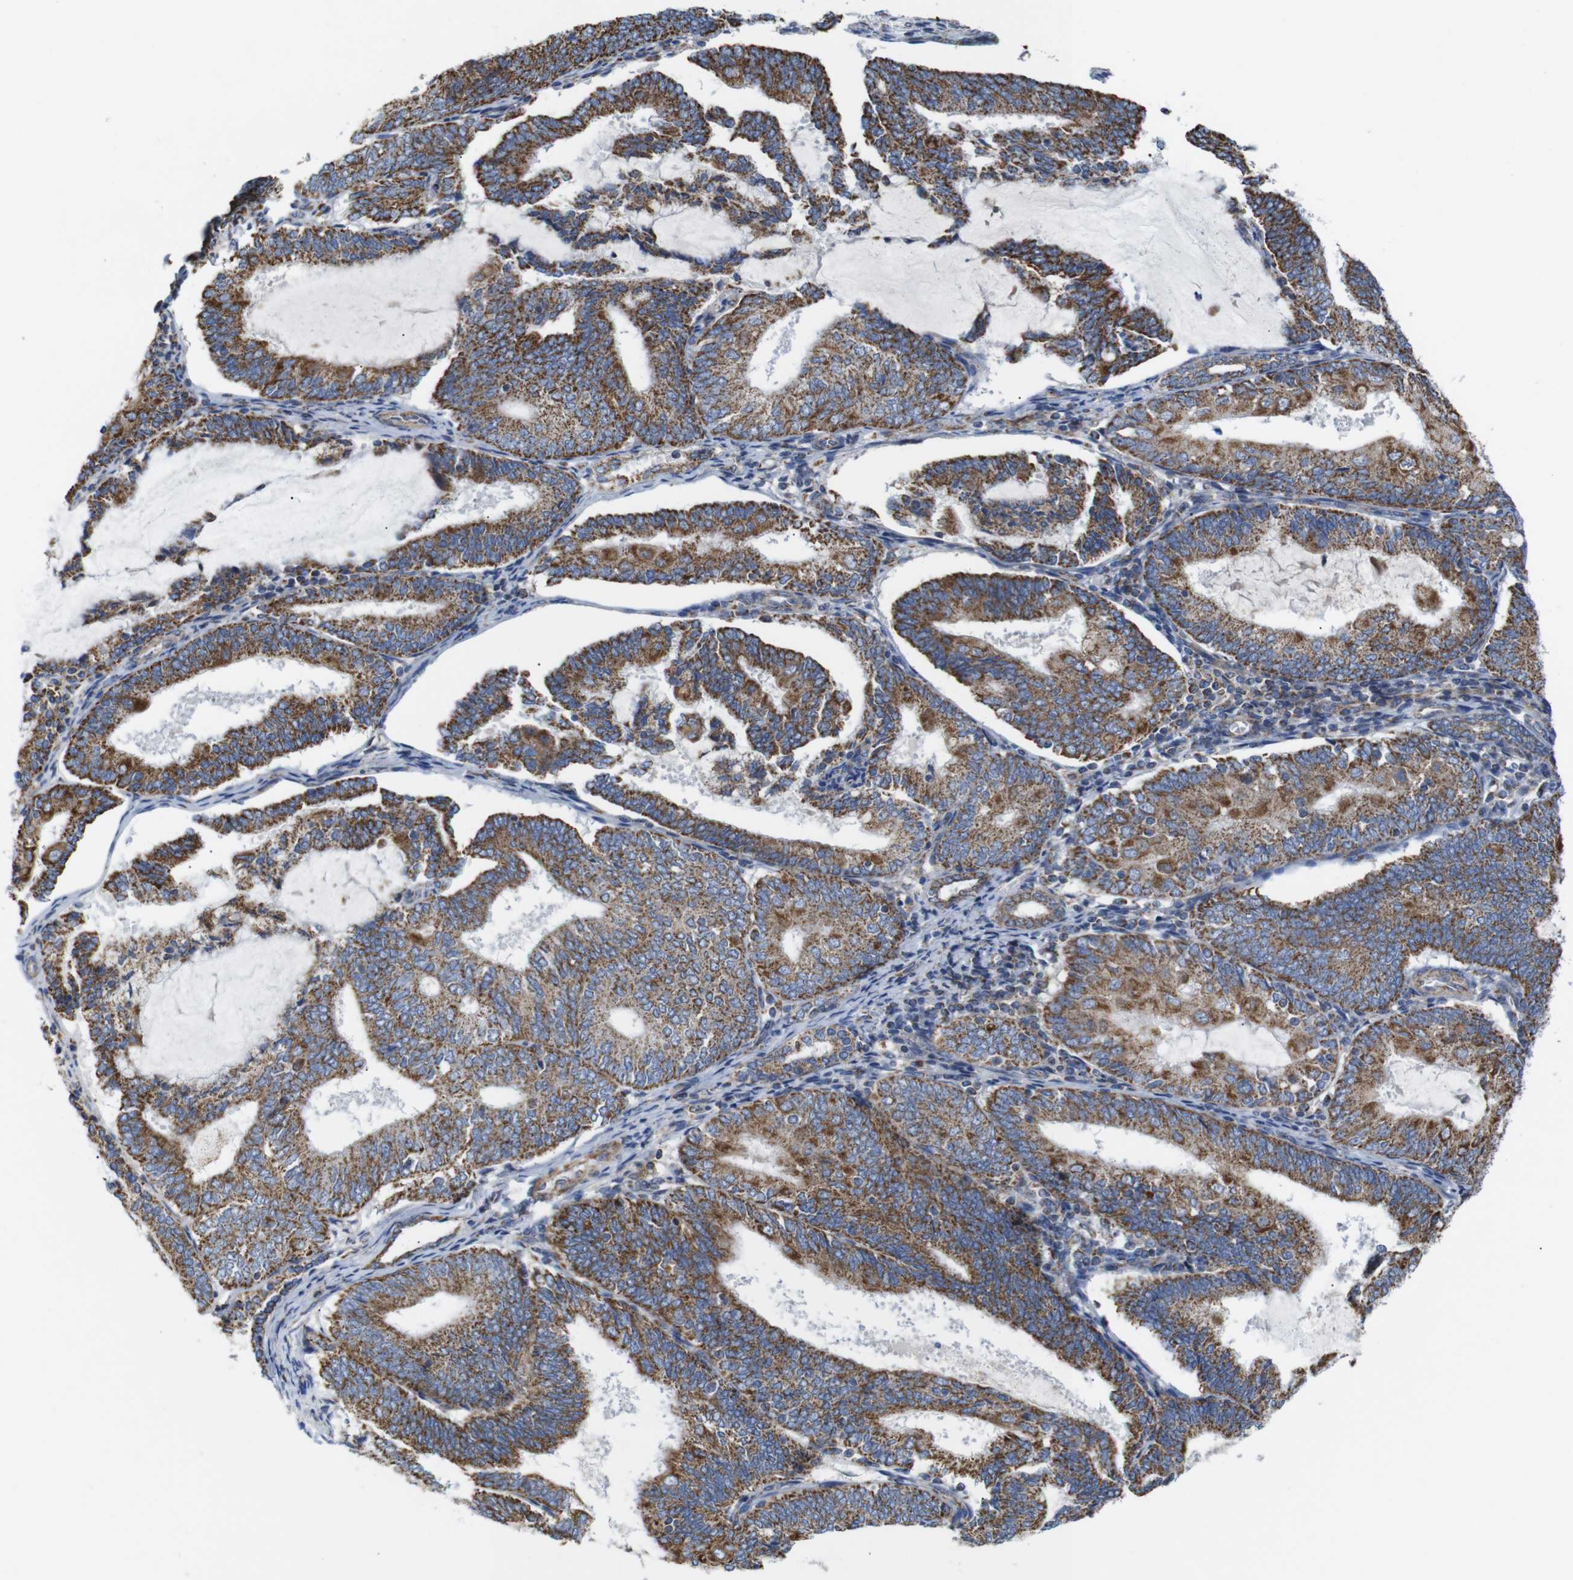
{"staining": {"intensity": "strong", "quantity": ">75%", "location": "cytoplasmic/membranous"}, "tissue": "endometrial cancer", "cell_type": "Tumor cells", "image_type": "cancer", "snomed": [{"axis": "morphology", "description": "Adenocarcinoma, NOS"}, {"axis": "topography", "description": "Endometrium"}], "caption": "Adenocarcinoma (endometrial) was stained to show a protein in brown. There is high levels of strong cytoplasmic/membranous expression in about >75% of tumor cells.", "gene": "FAM171B", "patient": {"sex": "female", "age": 81}}